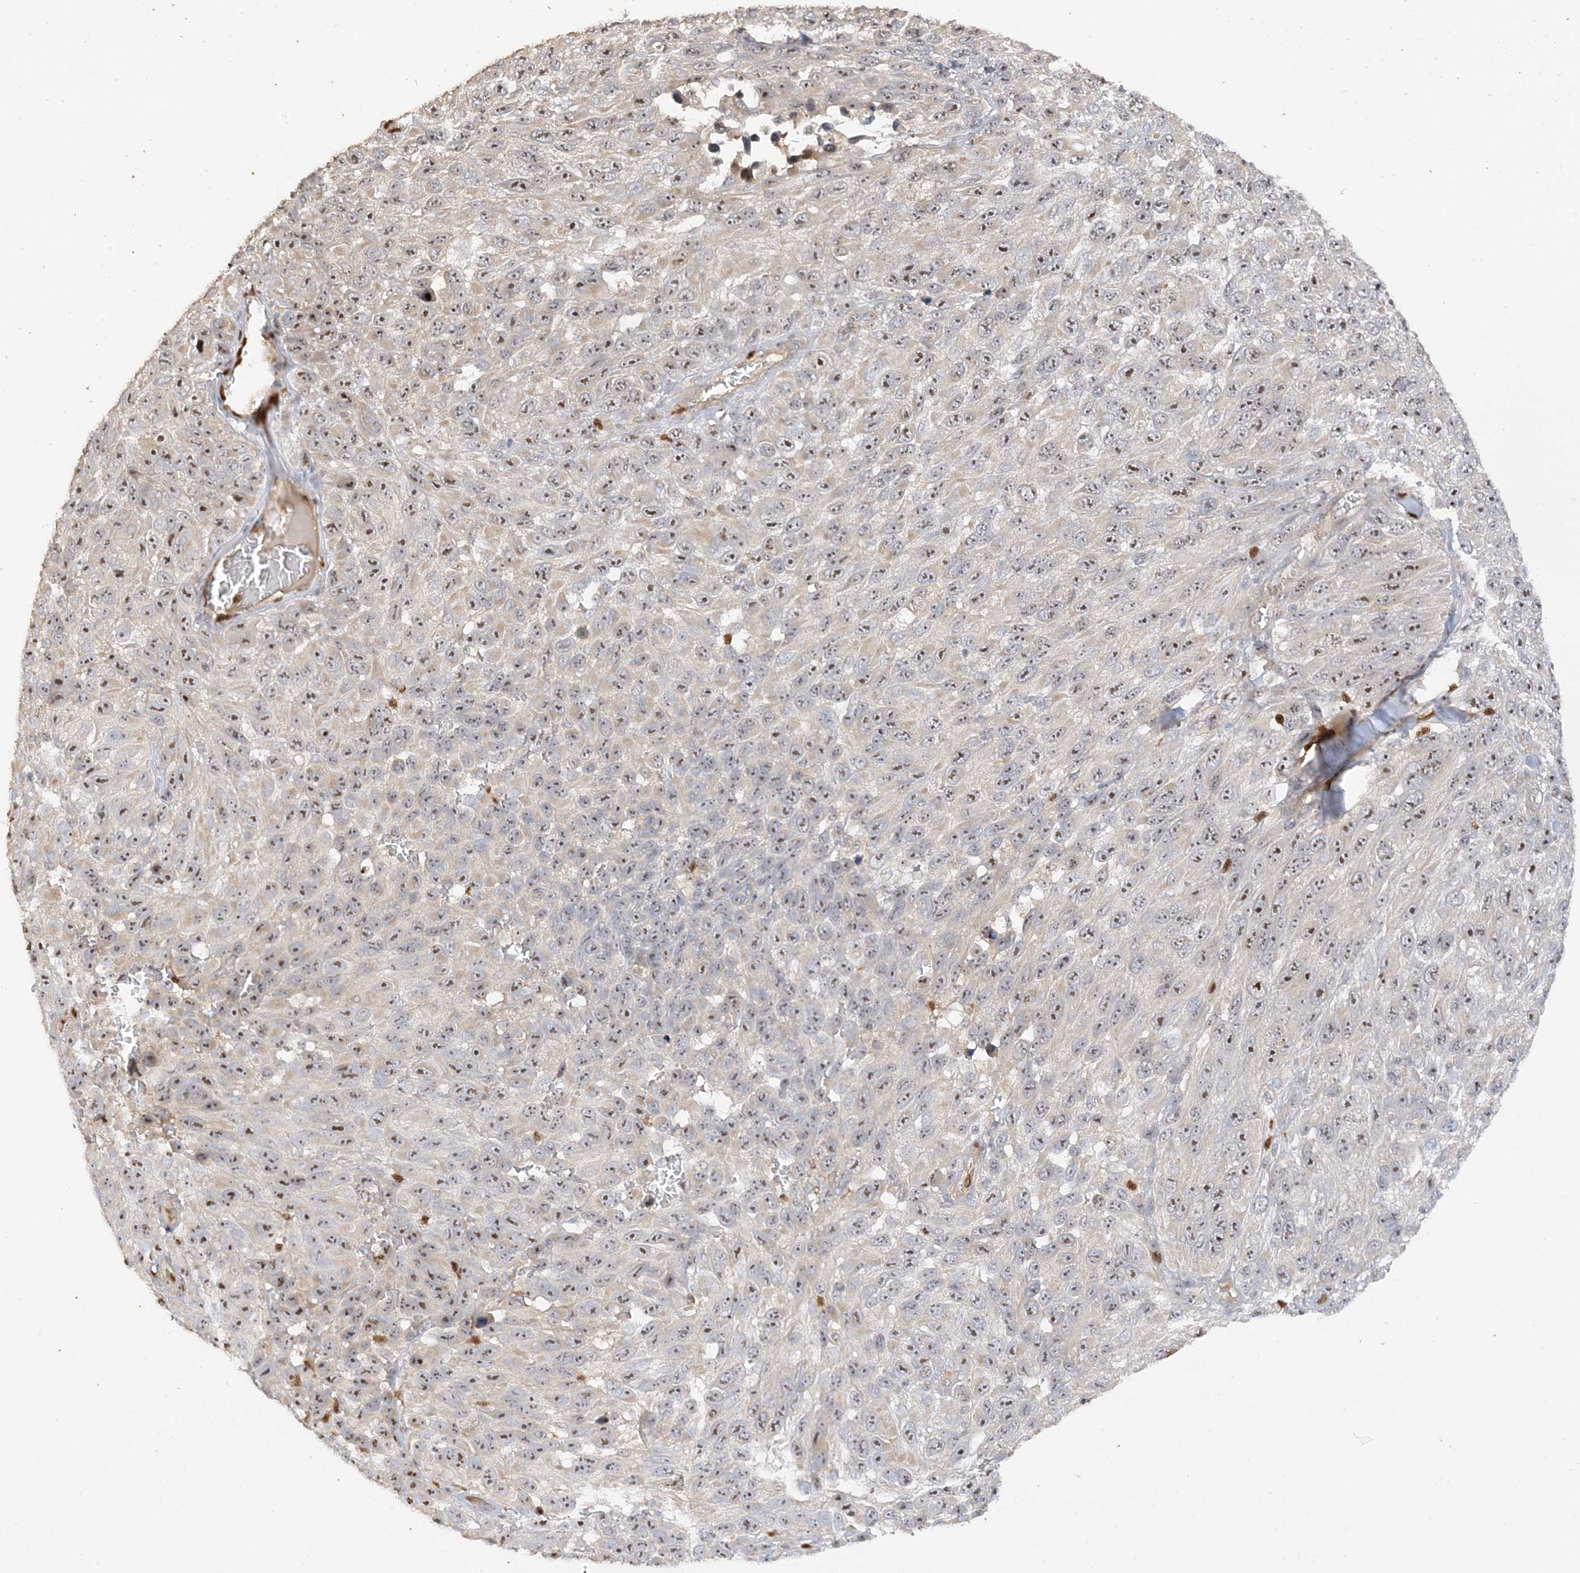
{"staining": {"intensity": "moderate", "quantity": ">75%", "location": "nuclear"}, "tissue": "melanoma", "cell_type": "Tumor cells", "image_type": "cancer", "snomed": [{"axis": "morphology", "description": "Malignant melanoma, NOS"}, {"axis": "topography", "description": "Skin"}], "caption": "Protein expression analysis of human malignant melanoma reveals moderate nuclear positivity in approximately >75% of tumor cells.", "gene": "DDX18", "patient": {"sex": "female", "age": 94}}